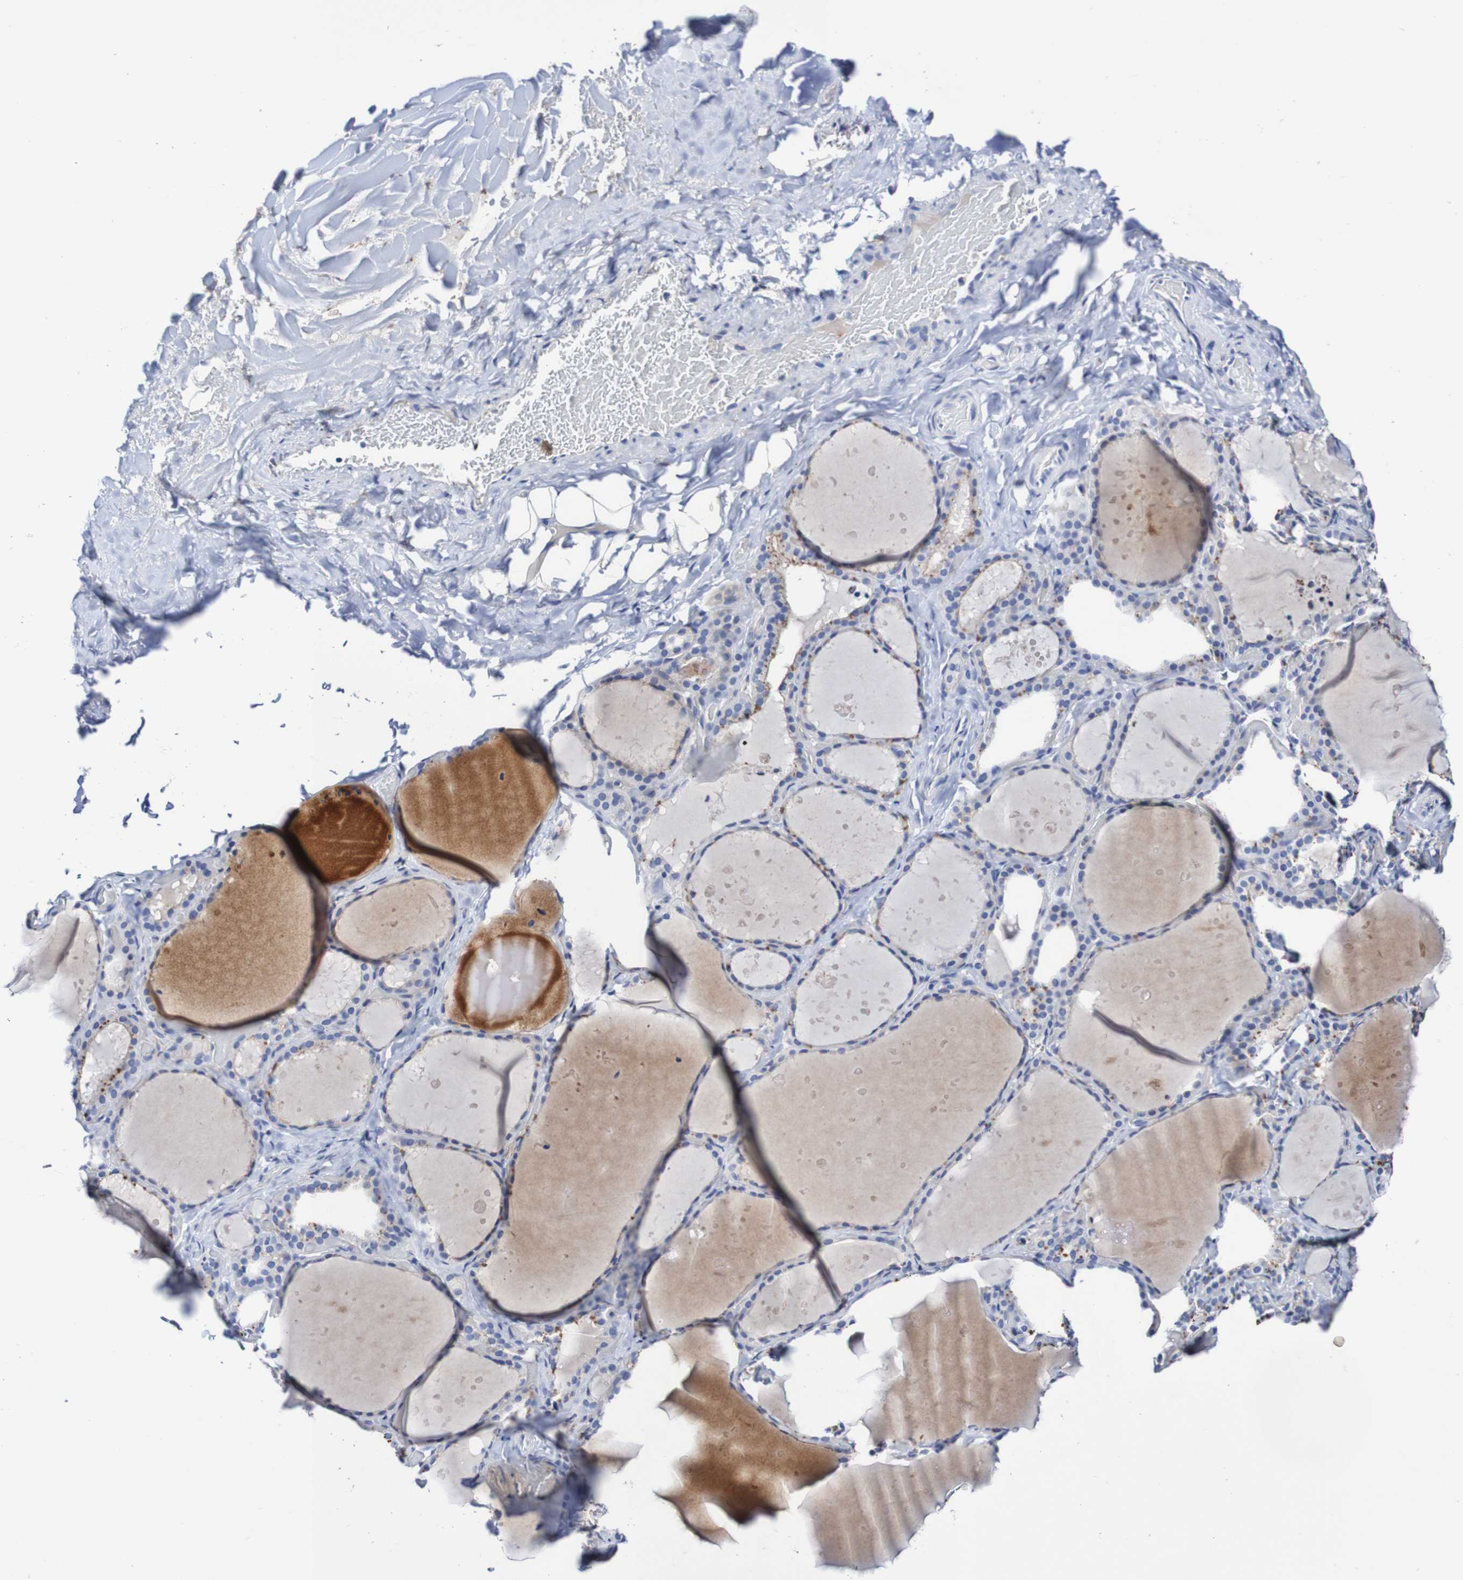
{"staining": {"intensity": "negative", "quantity": "none", "location": "none"}, "tissue": "thyroid gland", "cell_type": "Glandular cells", "image_type": "normal", "snomed": [{"axis": "morphology", "description": "Normal tissue, NOS"}, {"axis": "topography", "description": "Thyroid gland"}], "caption": "Immunohistochemical staining of normal human thyroid gland demonstrates no significant positivity in glandular cells.", "gene": "SEZ6", "patient": {"sex": "female", "age": 44}}